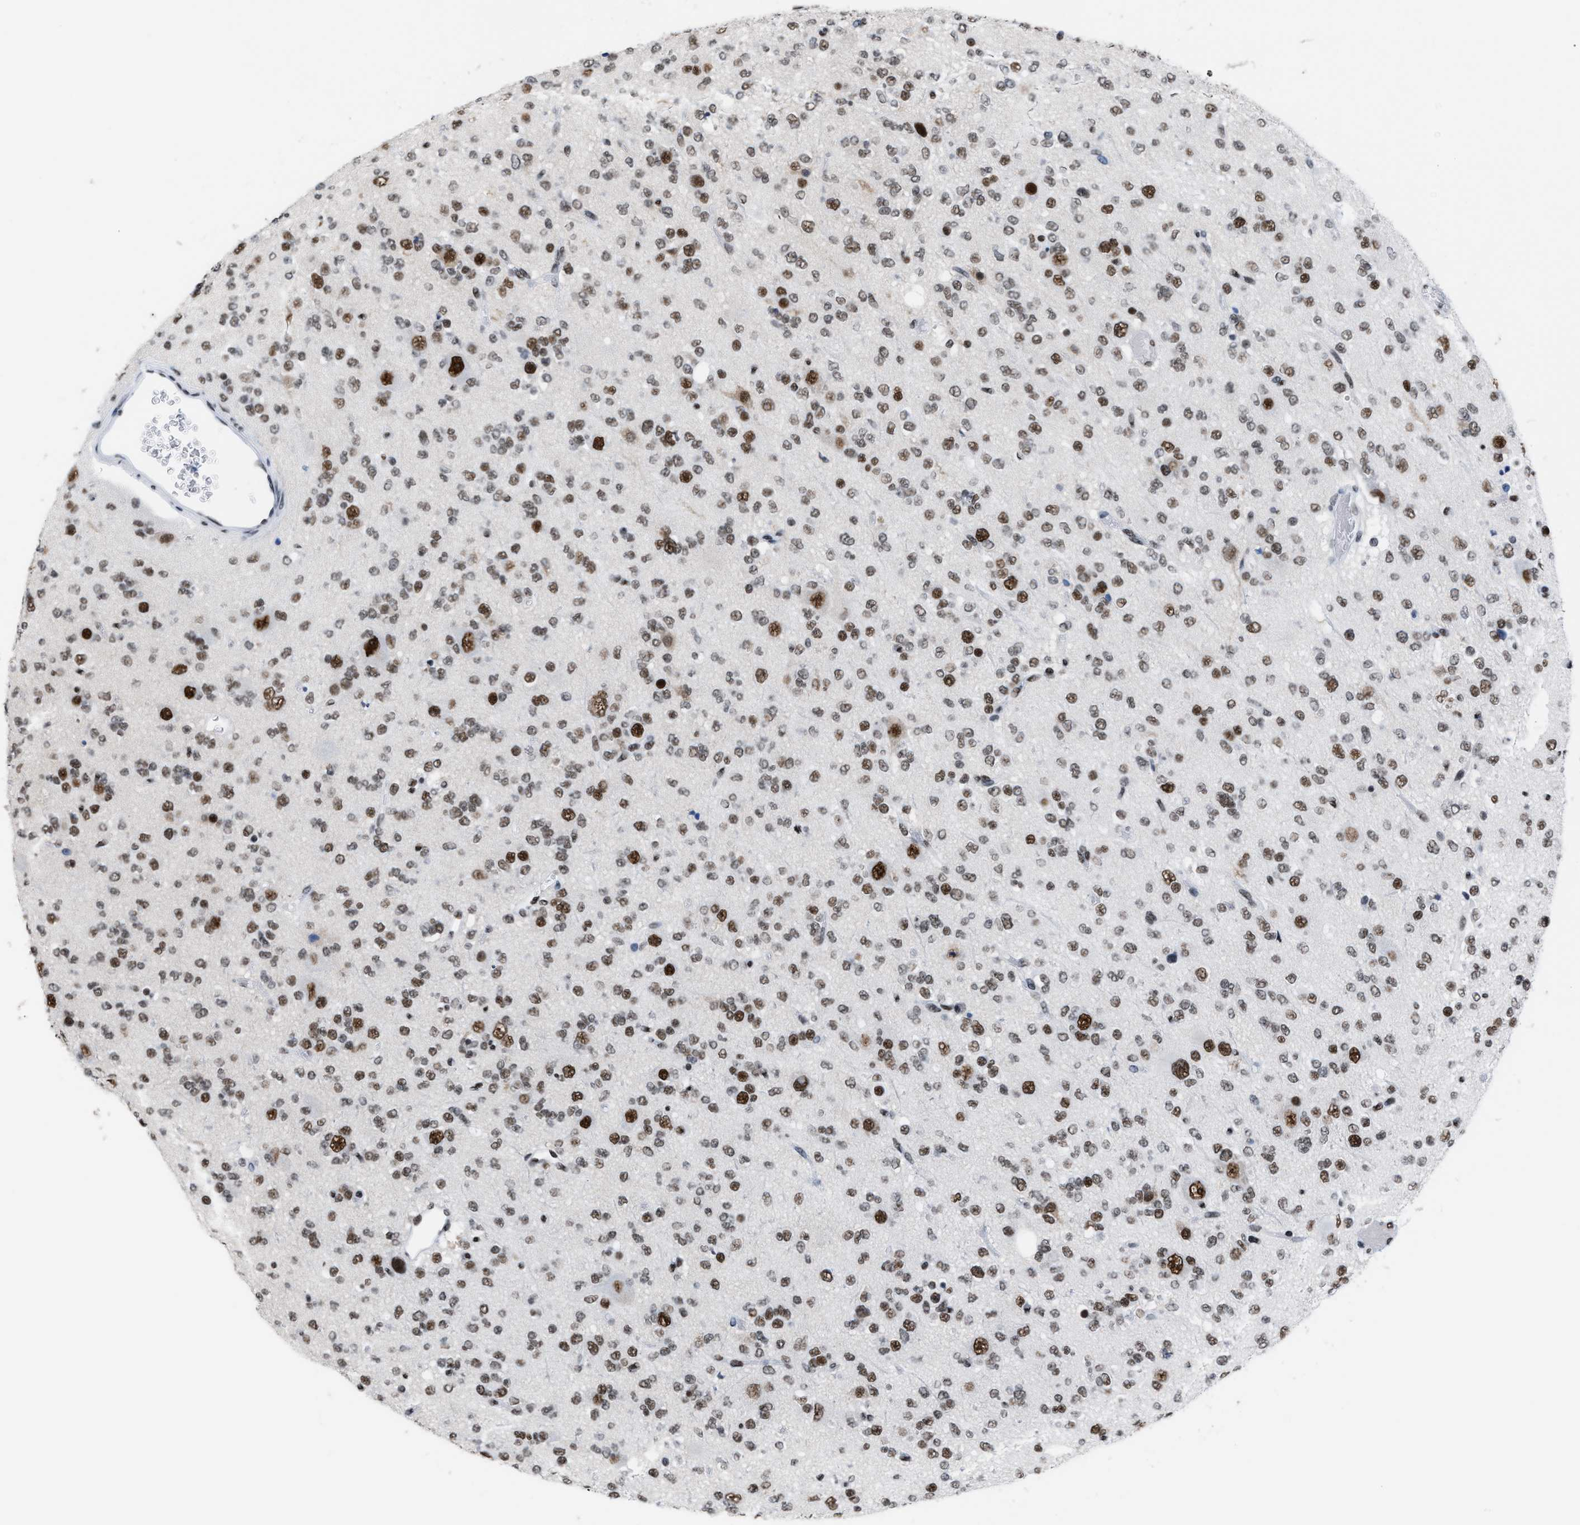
{"staining": {"intensity": "strong", "quantity": ">75%", "location": "nuclear"}, "tissue": "glioma", "cell_type": "Tumor cells", "image_type": "cancer", "snomed": [{"axis": "morphology", "description": "Glioma, malignant, Low grade"}, {"axis": "topography", "description": "Brain"}], "caption": "The histopathology image reveals immunohistochemical staining of malignant low-grade glioma. There is strong nuclear staining is identified in approximately >75% of tumor cells. The staining is performed using DAB (3,3'-diaminobenzidine) brown chromogen to label protein expression. The nuclei are counter-stained blue using hematoxylin.", "gene": "CCAR2", "patient": {"sex": "male", "age": 38}}